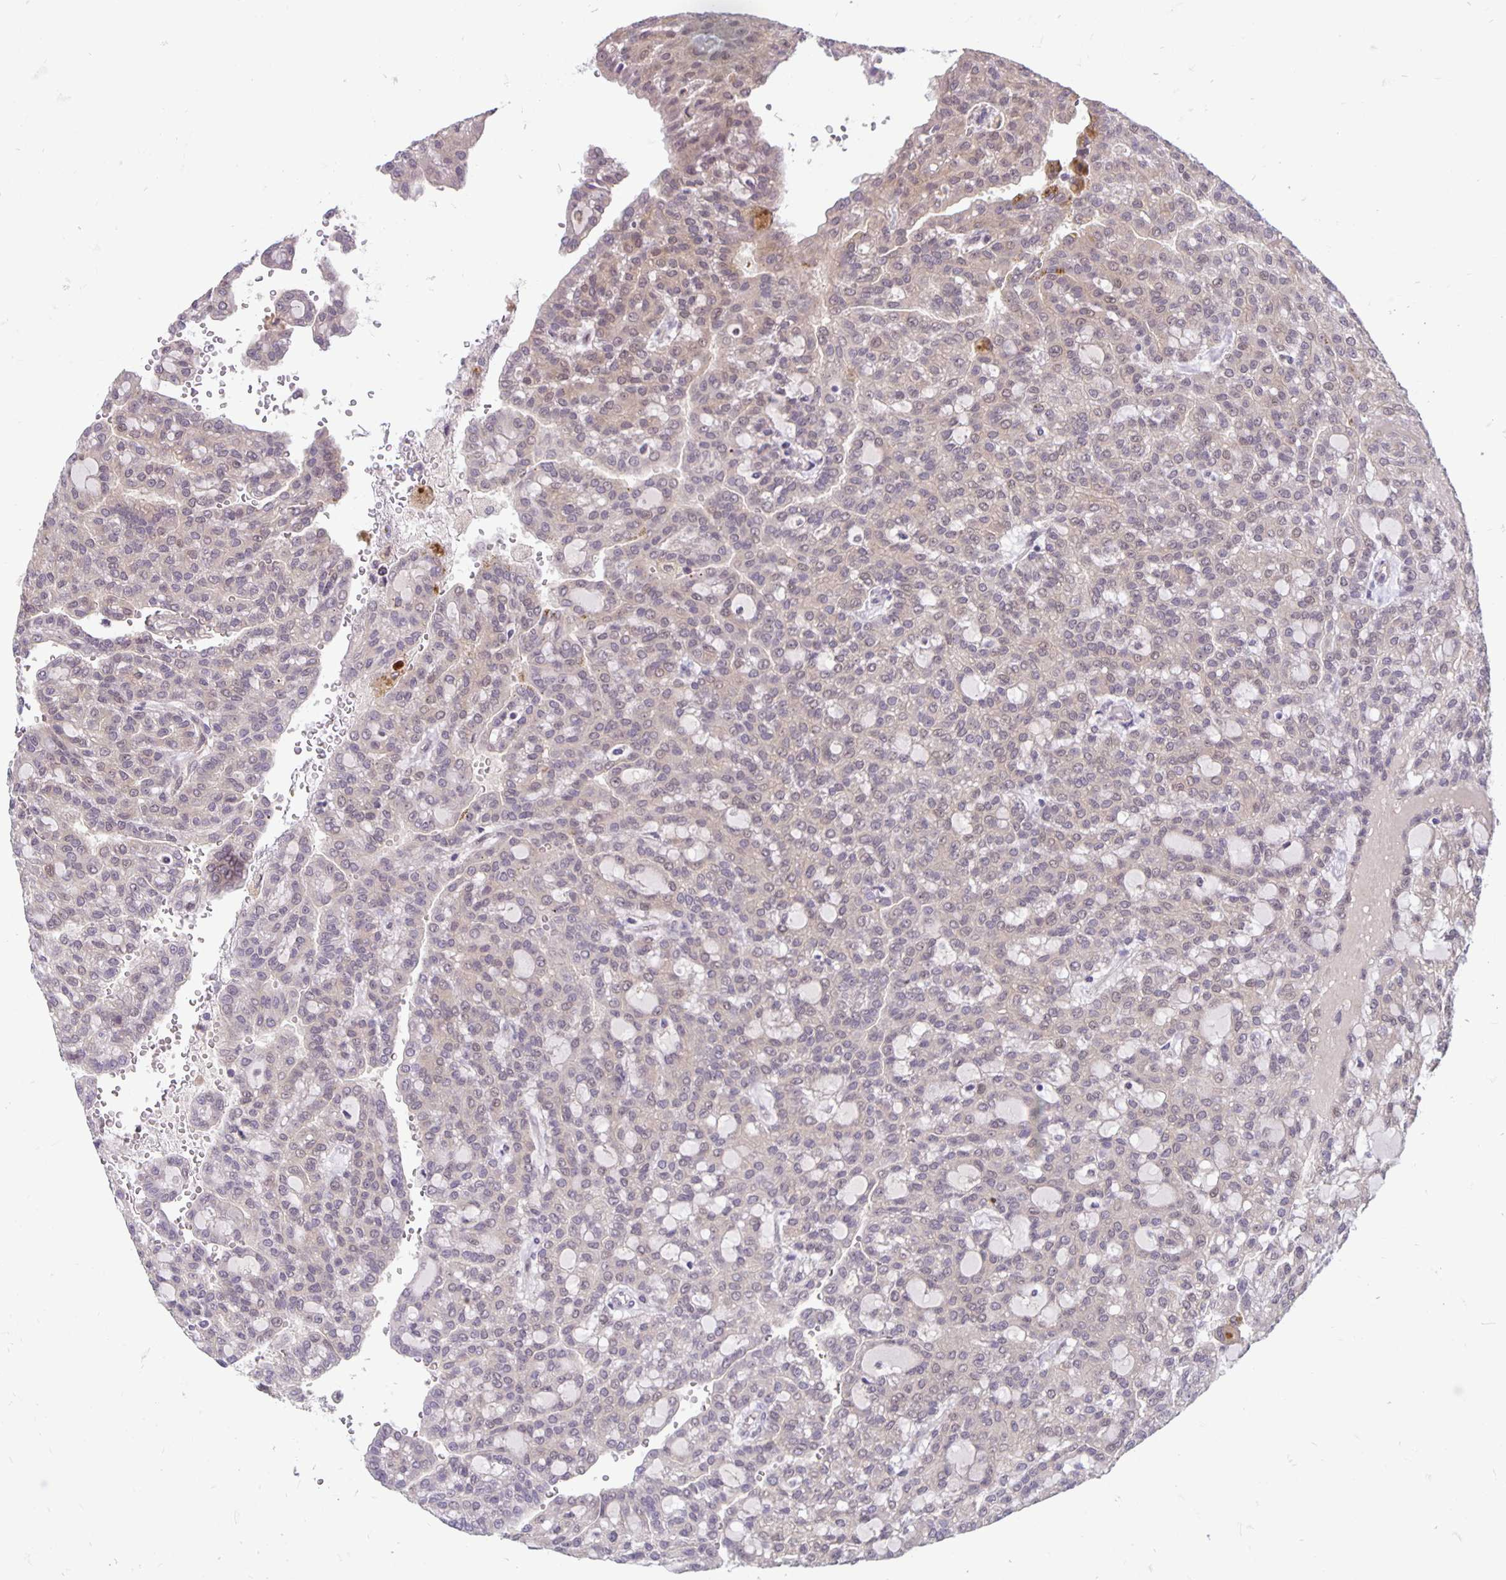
{"staining": {"intensity": "weak", "quantity": "25%-75%", "location": "cytoplasmic/membranous"}, "tissue": "renal cancer", "cell_type": "Tumor cells", "image_type": "cancer", "snomed": [{"axis": "morphology", "description": "Adenocarcinoma, NOS"}, {"axis": "topography", "description": "Kidney"}], "caption": "A high-resolution micrograph shows immunohistochemistry (IHC) staining of adenocarcinoma (renal), which reveals weak cytoplasmic/membranous positivity in about 25%-75% of tumor cells. The protein of interest is shown in brown color, while the nuclei are stained blue.", "gene": "TAX1BP3", "patient": {"sex": "male", "age": 63}}